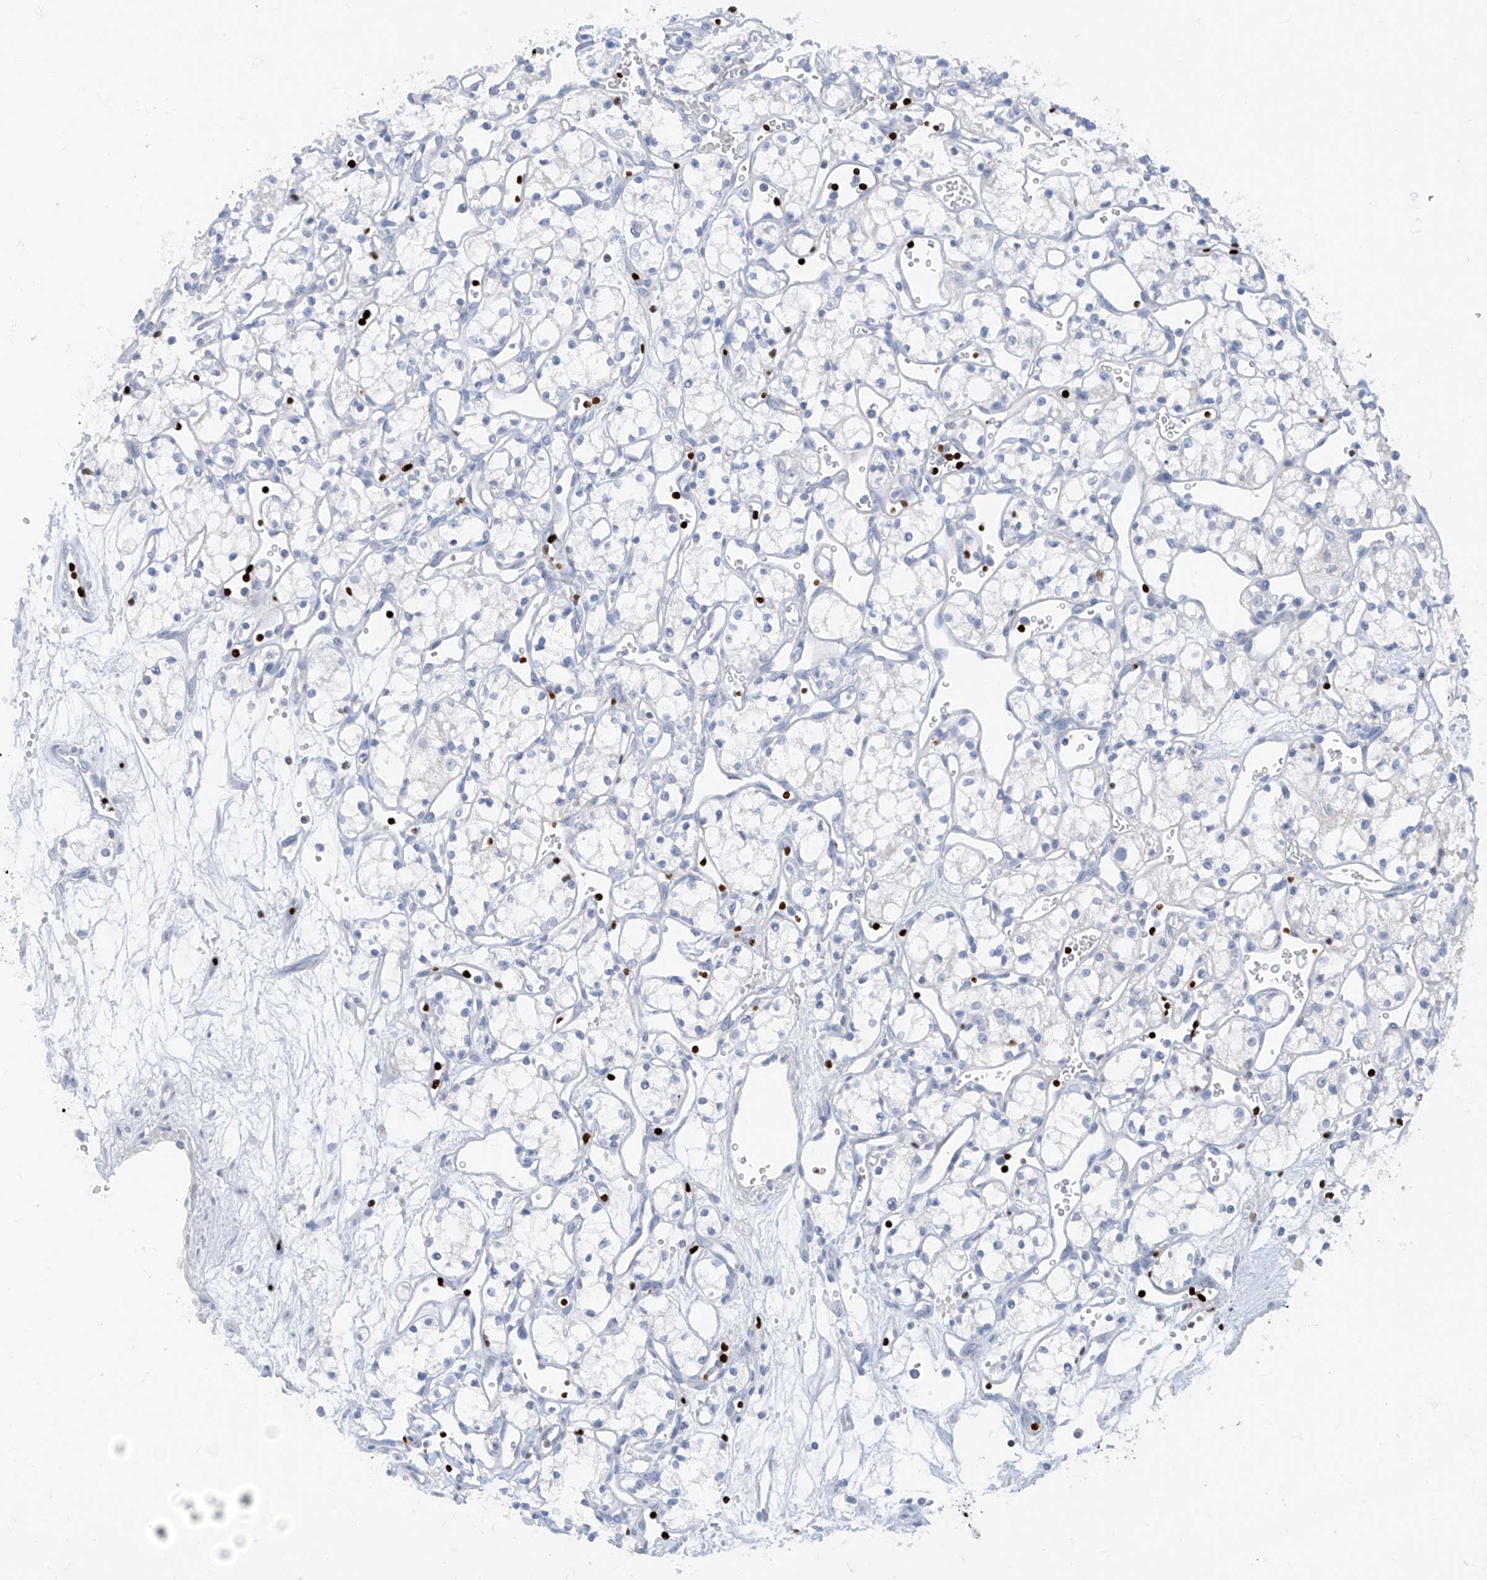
{"staining": {"intensity": "negative", "quantity": "none", "location": "none"}, "tissue": "renal cancer", "cell_type": "Tumor cells", "image_type": "cancer", "snomed": [{"axis": "morphology", "description": "Adenocarcinoma, NOS"}, {"axis": "topography", "description": "Kidney"}], "caption": "DAB immunohistochemical staining of renal adenocarcinoma exhibits no significant staining in tumor cells.", "gene": "TBX21", "patient": {"sex": "male", "age": 59}}